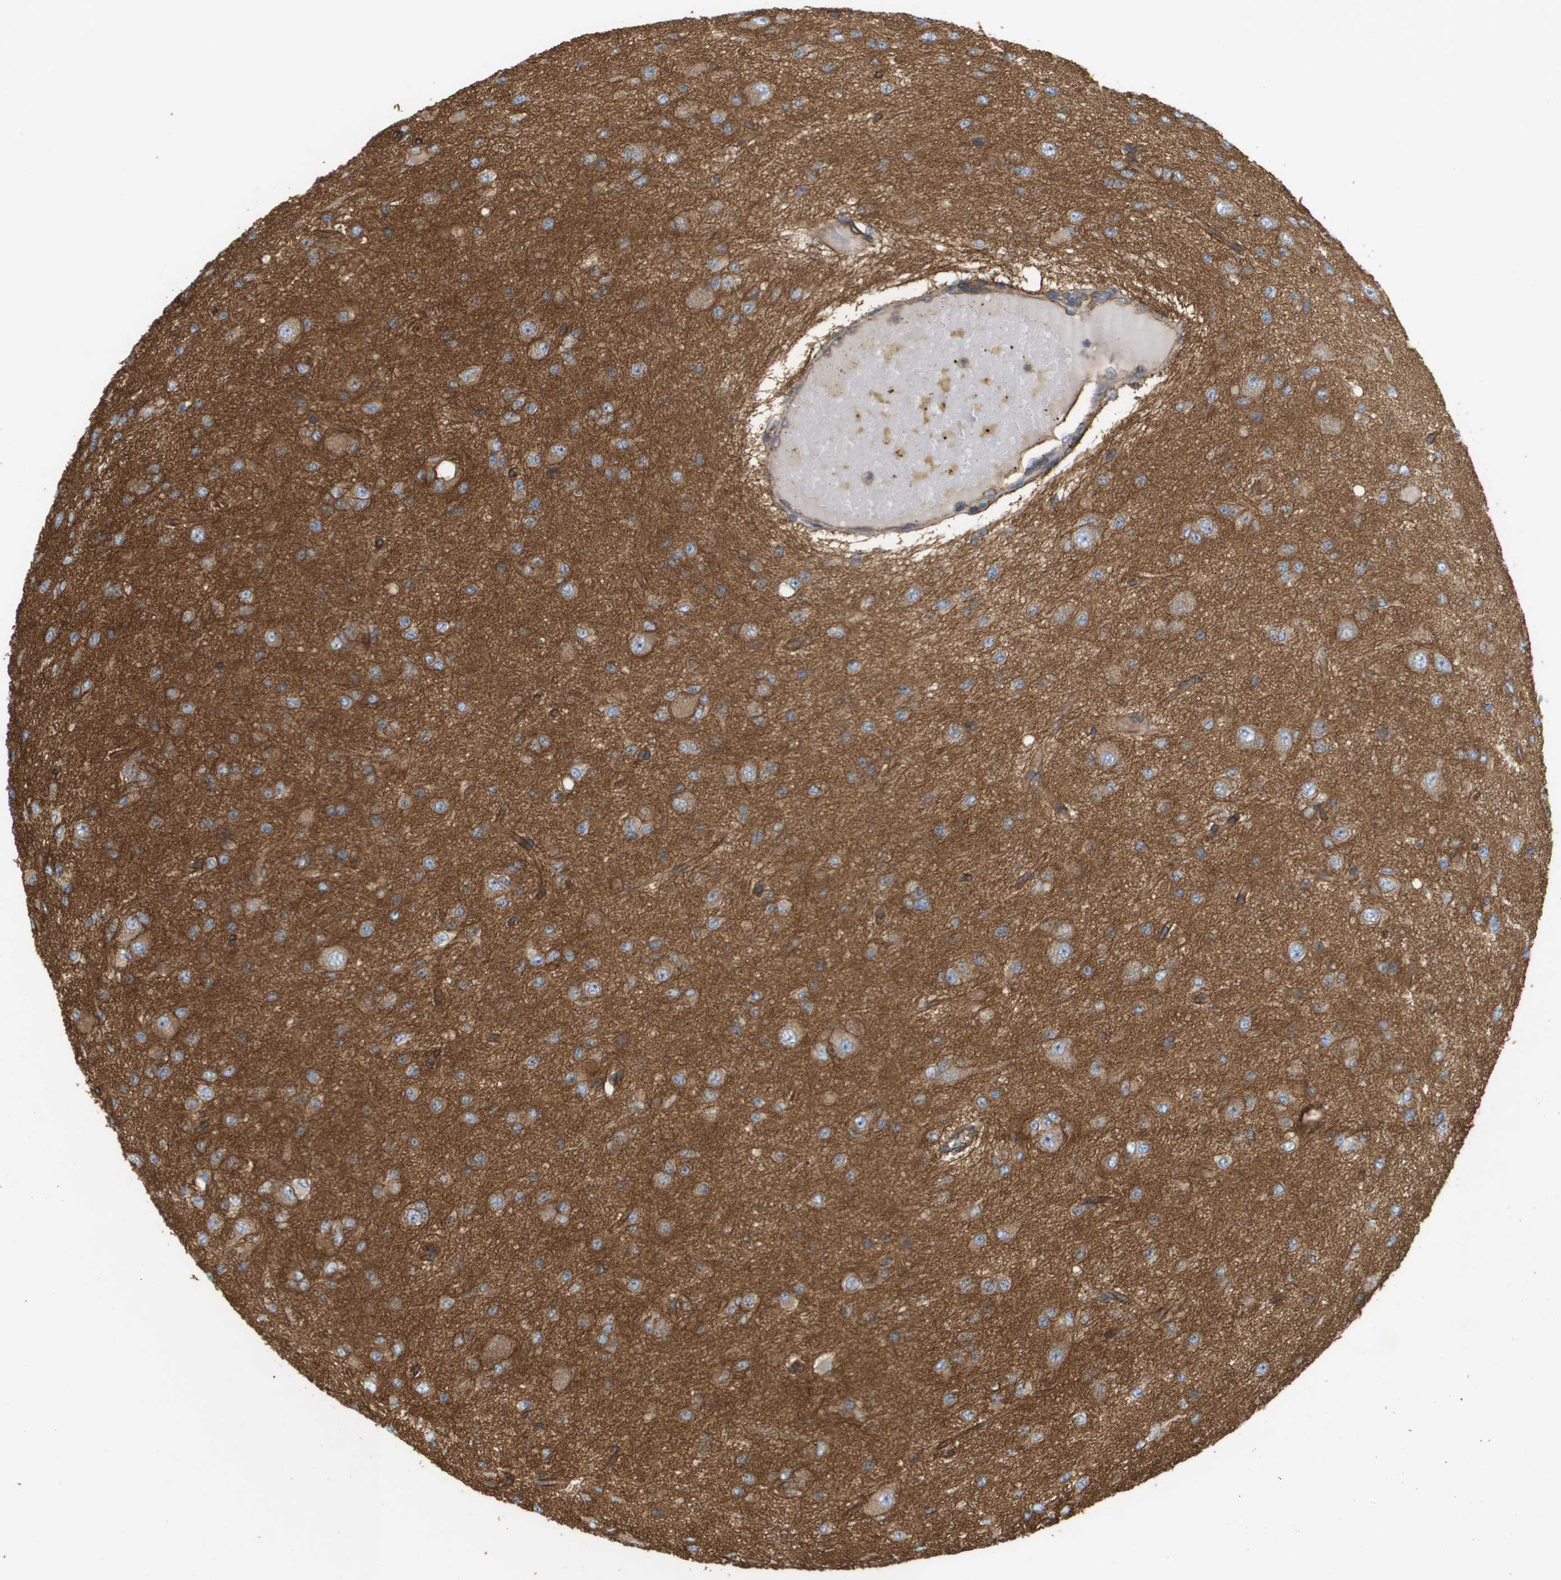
{"staining": {"intensity": "weak", "quantity": ">75%", "location": "cytoplasmic/membranous"}, "tissue": "glioma", "cell_type": "Tumor cells", "image_type": "cancer", "snomed": [{"axis": "morphology", "description": "Glioma, malignant, High grade"}, {"axis": "topography", "description": "pancreas cauda"}], "caption": "Tumor cells show weak cytoplasmic/membranous expression in approximately >75% of cells in glioma.", "gene": "SGMS2", "patient": {"sex": "male", "age": 60}}